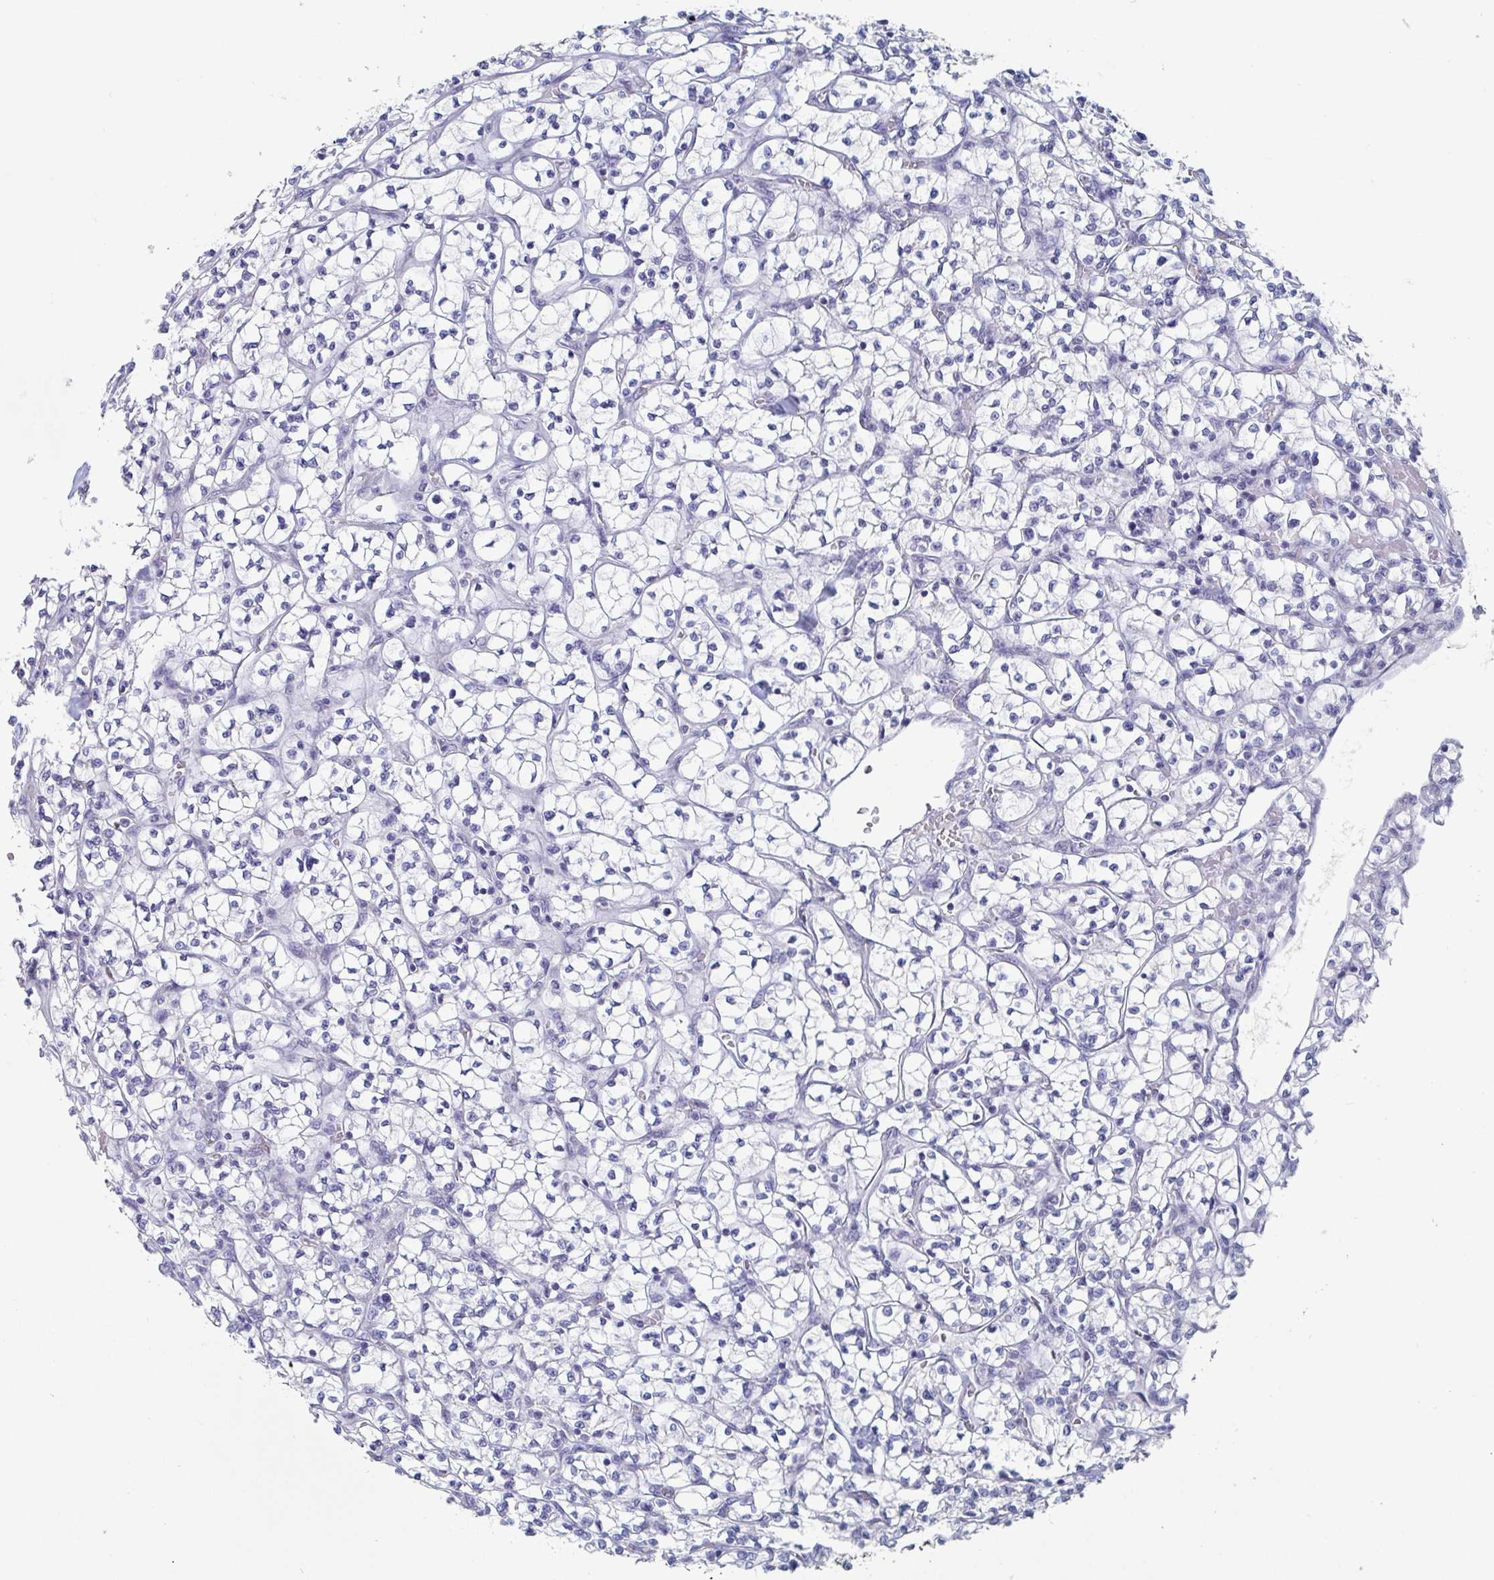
{"staining": {"intensity": "negative", "quantity": "none", "location": "none"}, "tissue": "renal cancer", "cell_type": "Tumor cells", "image_type": "cancer", "snomed": [{"axis": "morphology", "description": "Adenocarcinoma, NOS"}, {"axis": "topography", "description": "Kidney"}], "caption": "DAB immunohistochemical staining of human renal cancer exhibits no significant positivity in tumor cells.", "gene": "NT5C3B", "patient": {"sex": "female", "age": 64}}